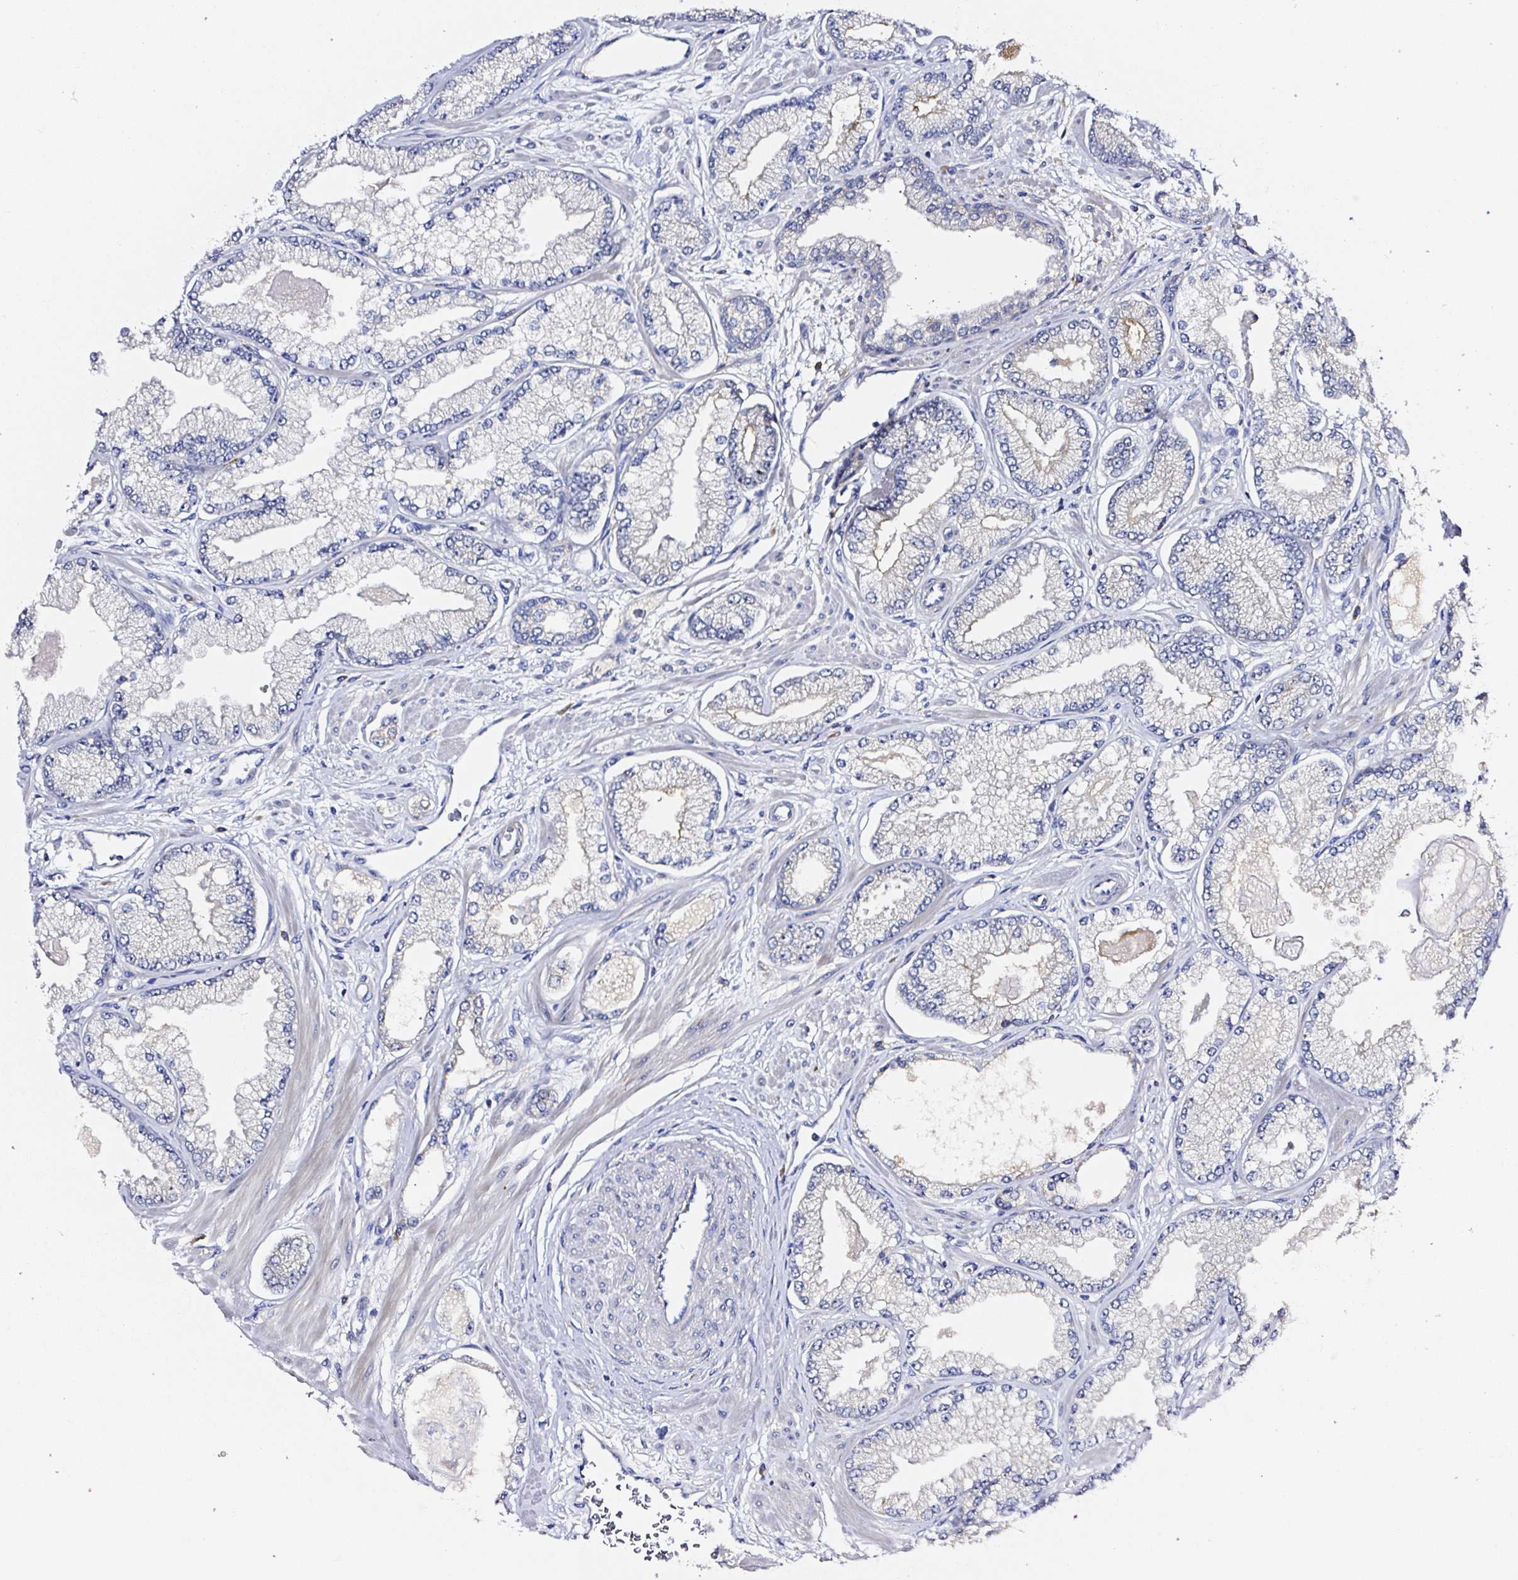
{"staining": {"intensity": "negative", "quantity": "none", "location": "none"}, "tissue": "prostate cancer", "cell_type": "Tumor cells", "image_type": "cancer", "snomed": [{"axis": "morphology", "description": "Adenocarcinoma, Low grade"}, {"axis": "topography", "description": "Prostate"}], "caption": "Immunohistochemical staining of human adenocarcinoma (low-grade) (prostate) shows no significant positivity in tumor cells.", "gene": "PRKAA2", "patient": {"sex": "male", "age": 64}}